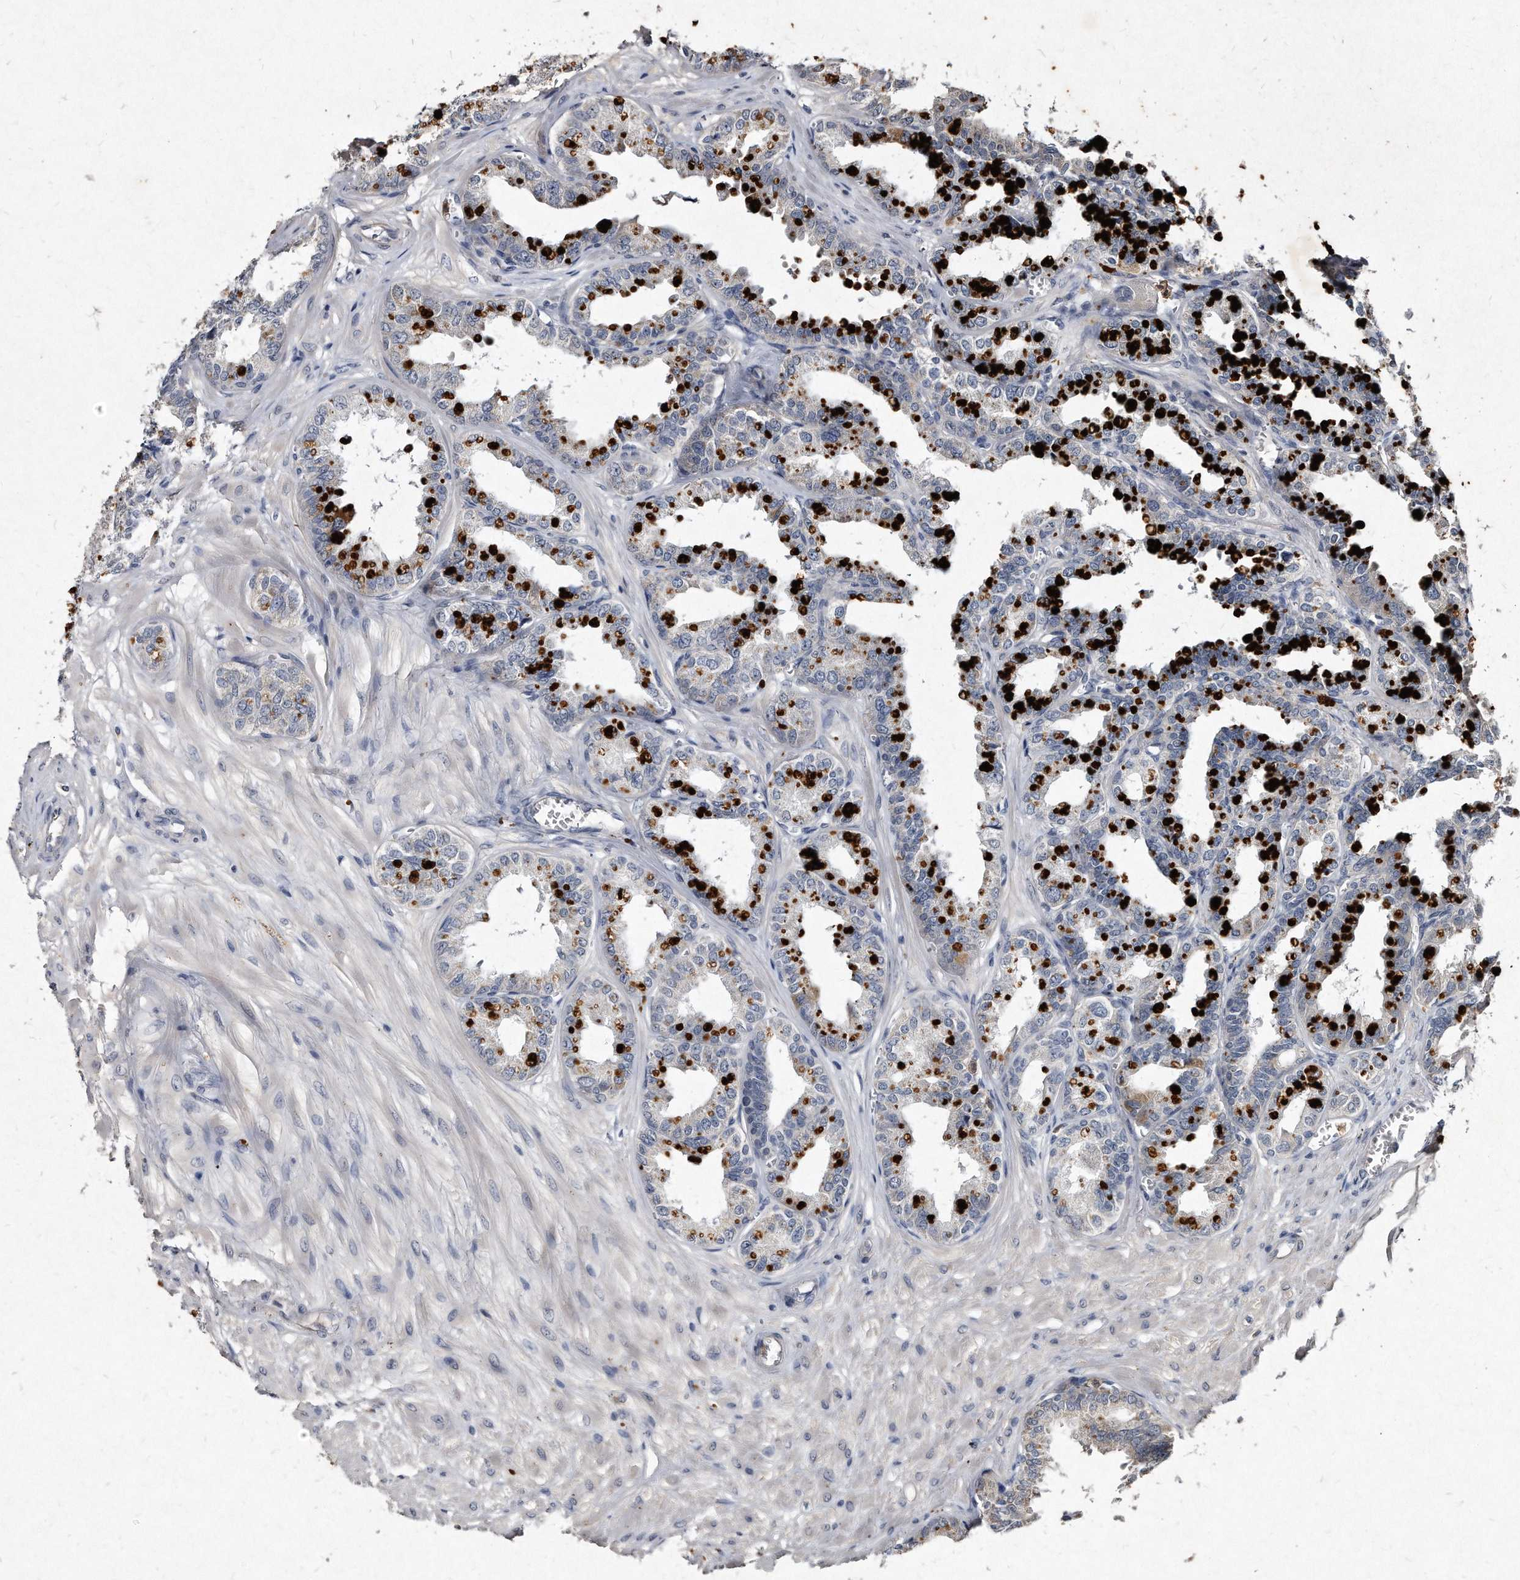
{"staining": {"intensity": "negative", "quantity": "none", "location": "none"}, "tissue": "seminal vesicle", "cell_type": "Glandular cells", "image_type": "normal", "snomed": [{"axis": "morphology", "description": "Normal tissue, NOS"}, {"axis": "topography", "description": "Prostate"}, {"axis": "topography", "description": "Seminal veicle"}], "caption": "Glandular cells are negative for protein expression in unremarkable human seminal vesicle. Nuclei are stained in blue.", "gene": "KLHDC3", "patient": {"sex": "male", "age": 51}}